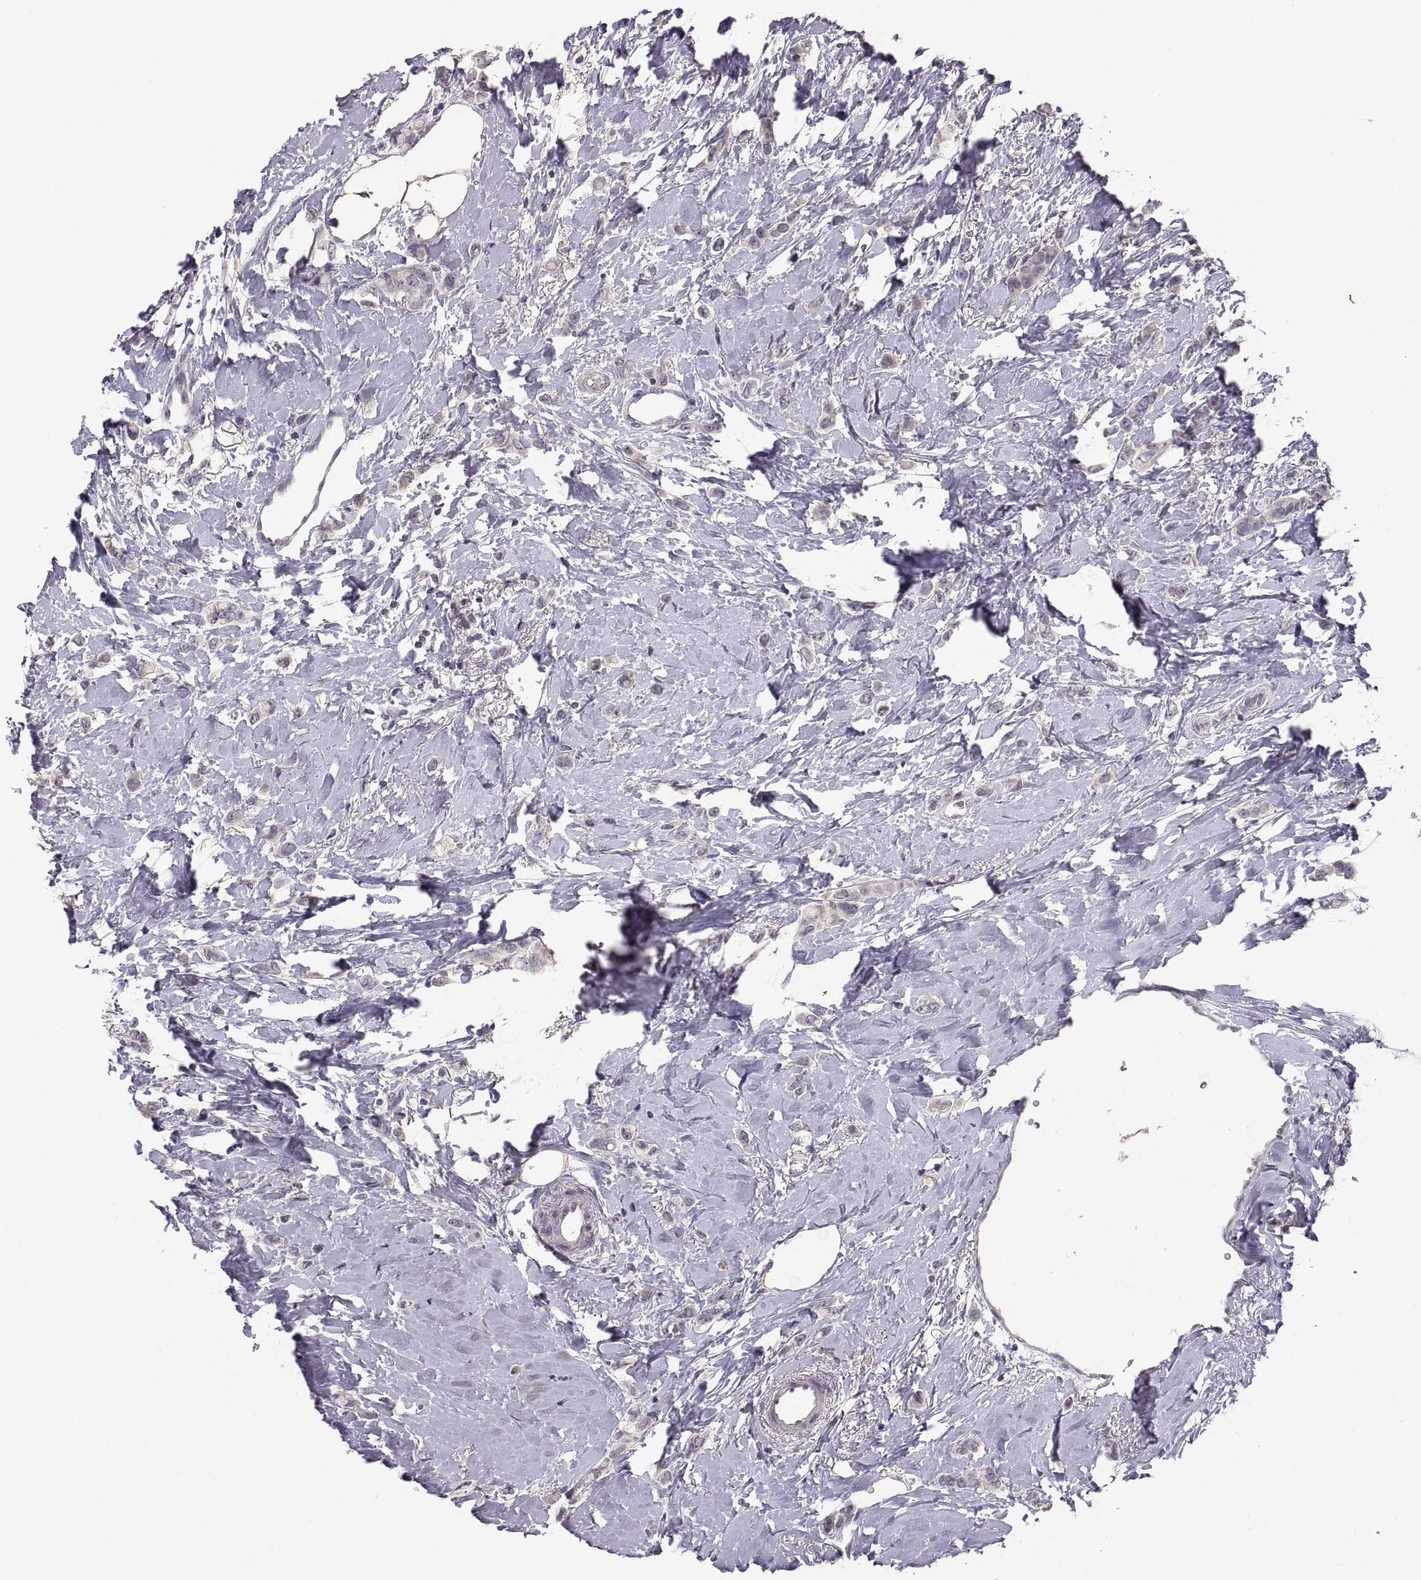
{"staining": {"intensity": "negative", "quantity": "none", "location": "none"}, "tissue": "breast cancer", "cell_type": "Tumor cells", "image_type": "cancer", "snomed": [{"axis": "morphology", "description": "Lobular carcinoma"}, {"axis": "topography", "description": "Breast"}], "caption": "The histopathology image displays no staining of tumor cells in breast lobular carcinoma.", "gene": "PAX2", "patient": {"sex": "female", "age": 66}}